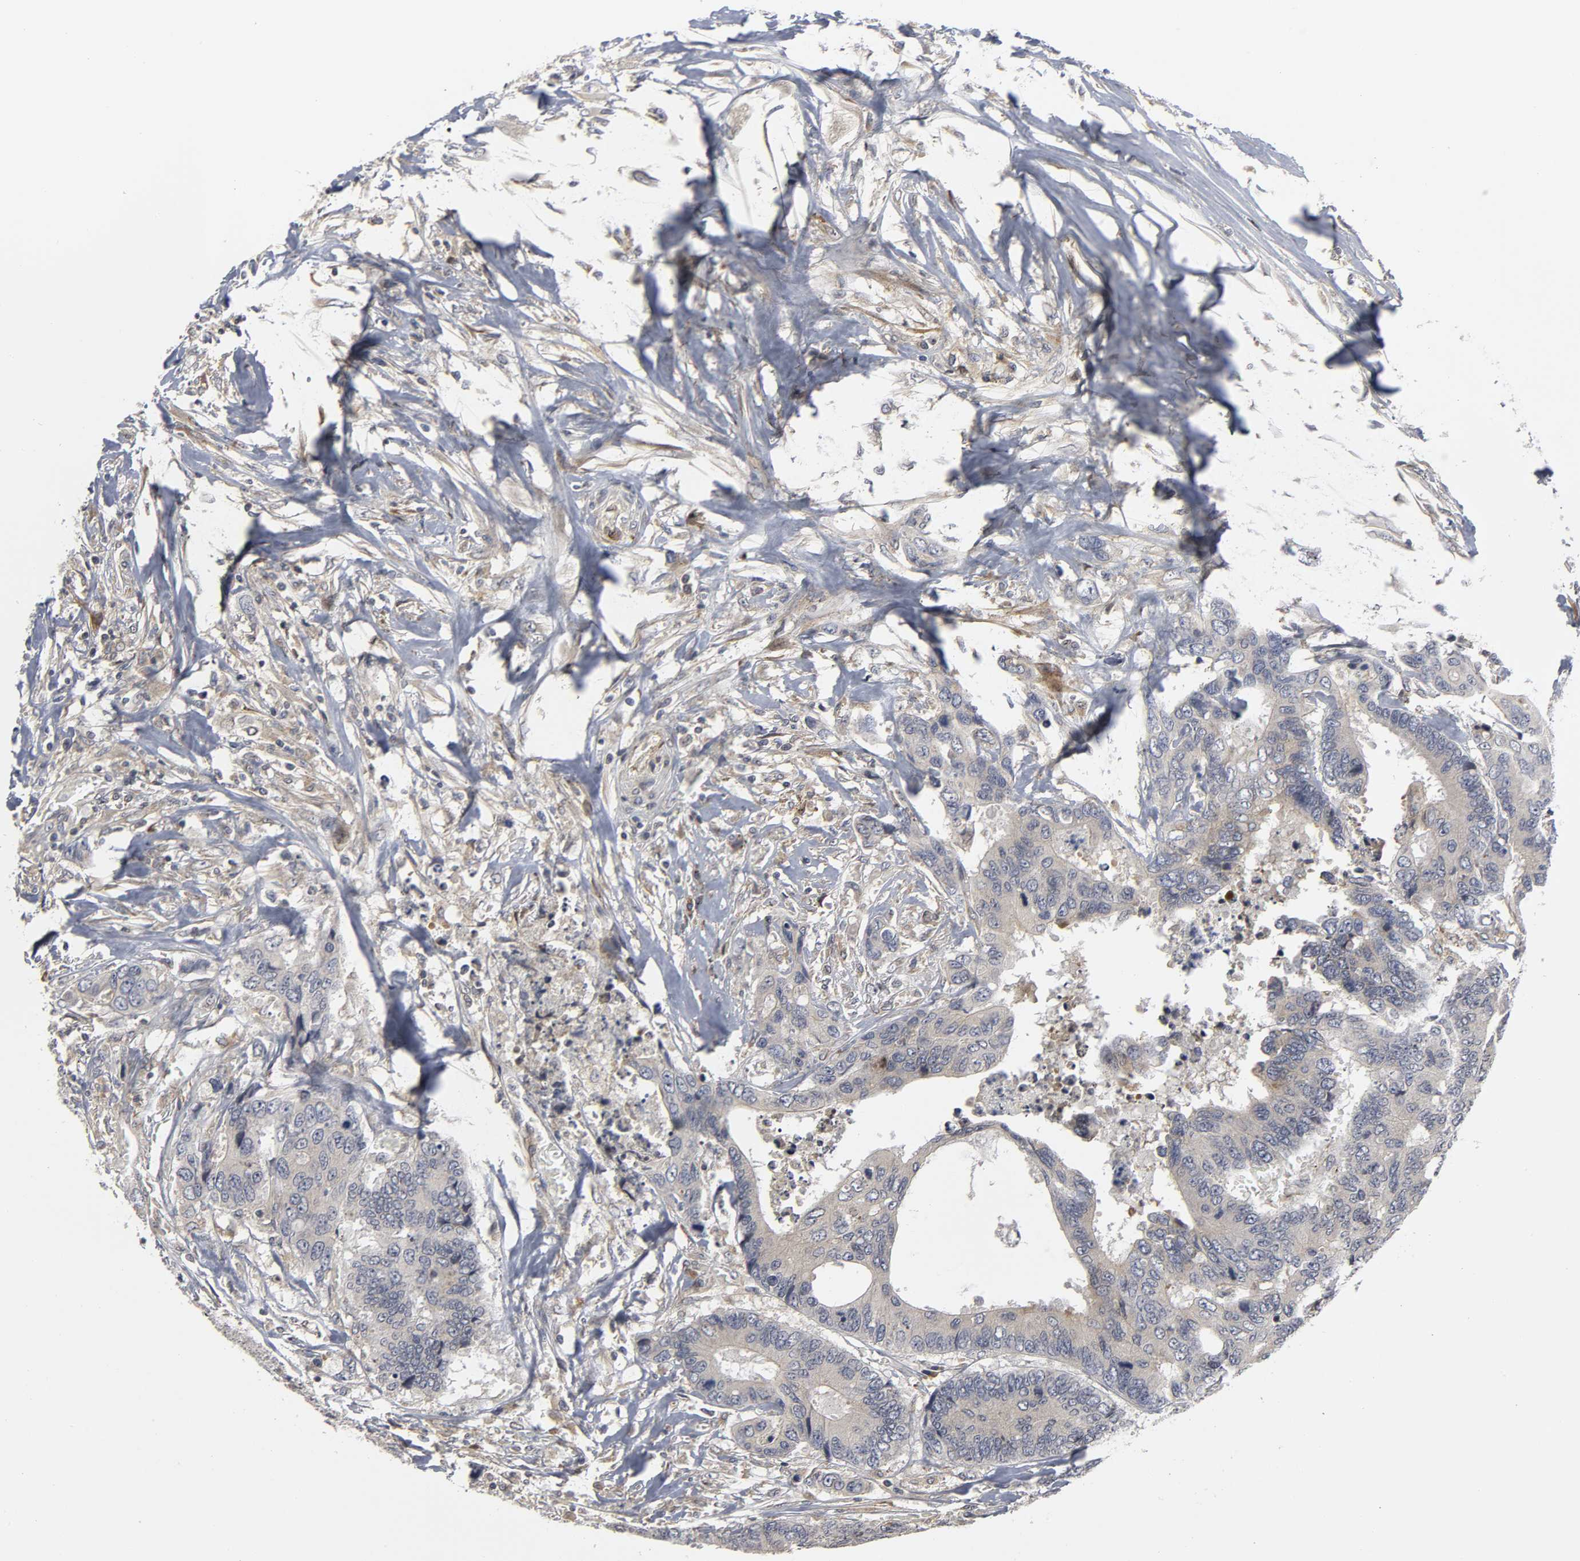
{"staining": {"intensity": "weak", "quantity": "<25%", "location": "cytoplasmic/membranous"}, "tissue": "colorectal cancer", "cell_type": "Tumor cells", "image_type": "cancer", "snomed": [{"axis": "morphology", "description": "Adenocarcinoma, NOS"}, {"axis": "topography", "description": "Rectum"}], "caption": "This is a histopathology image of immunohistochemistry (IHC) staining of colorectal adenocarcinoma, which shows no staining in tumor cells. (DAB (3,3'-diaminobenzidine) immunohistochemistry (IHC) visualized using brightfield microscopy, high magnification).", "gene": "ASB6", "patient": {"sex": "male", "age": 55}}